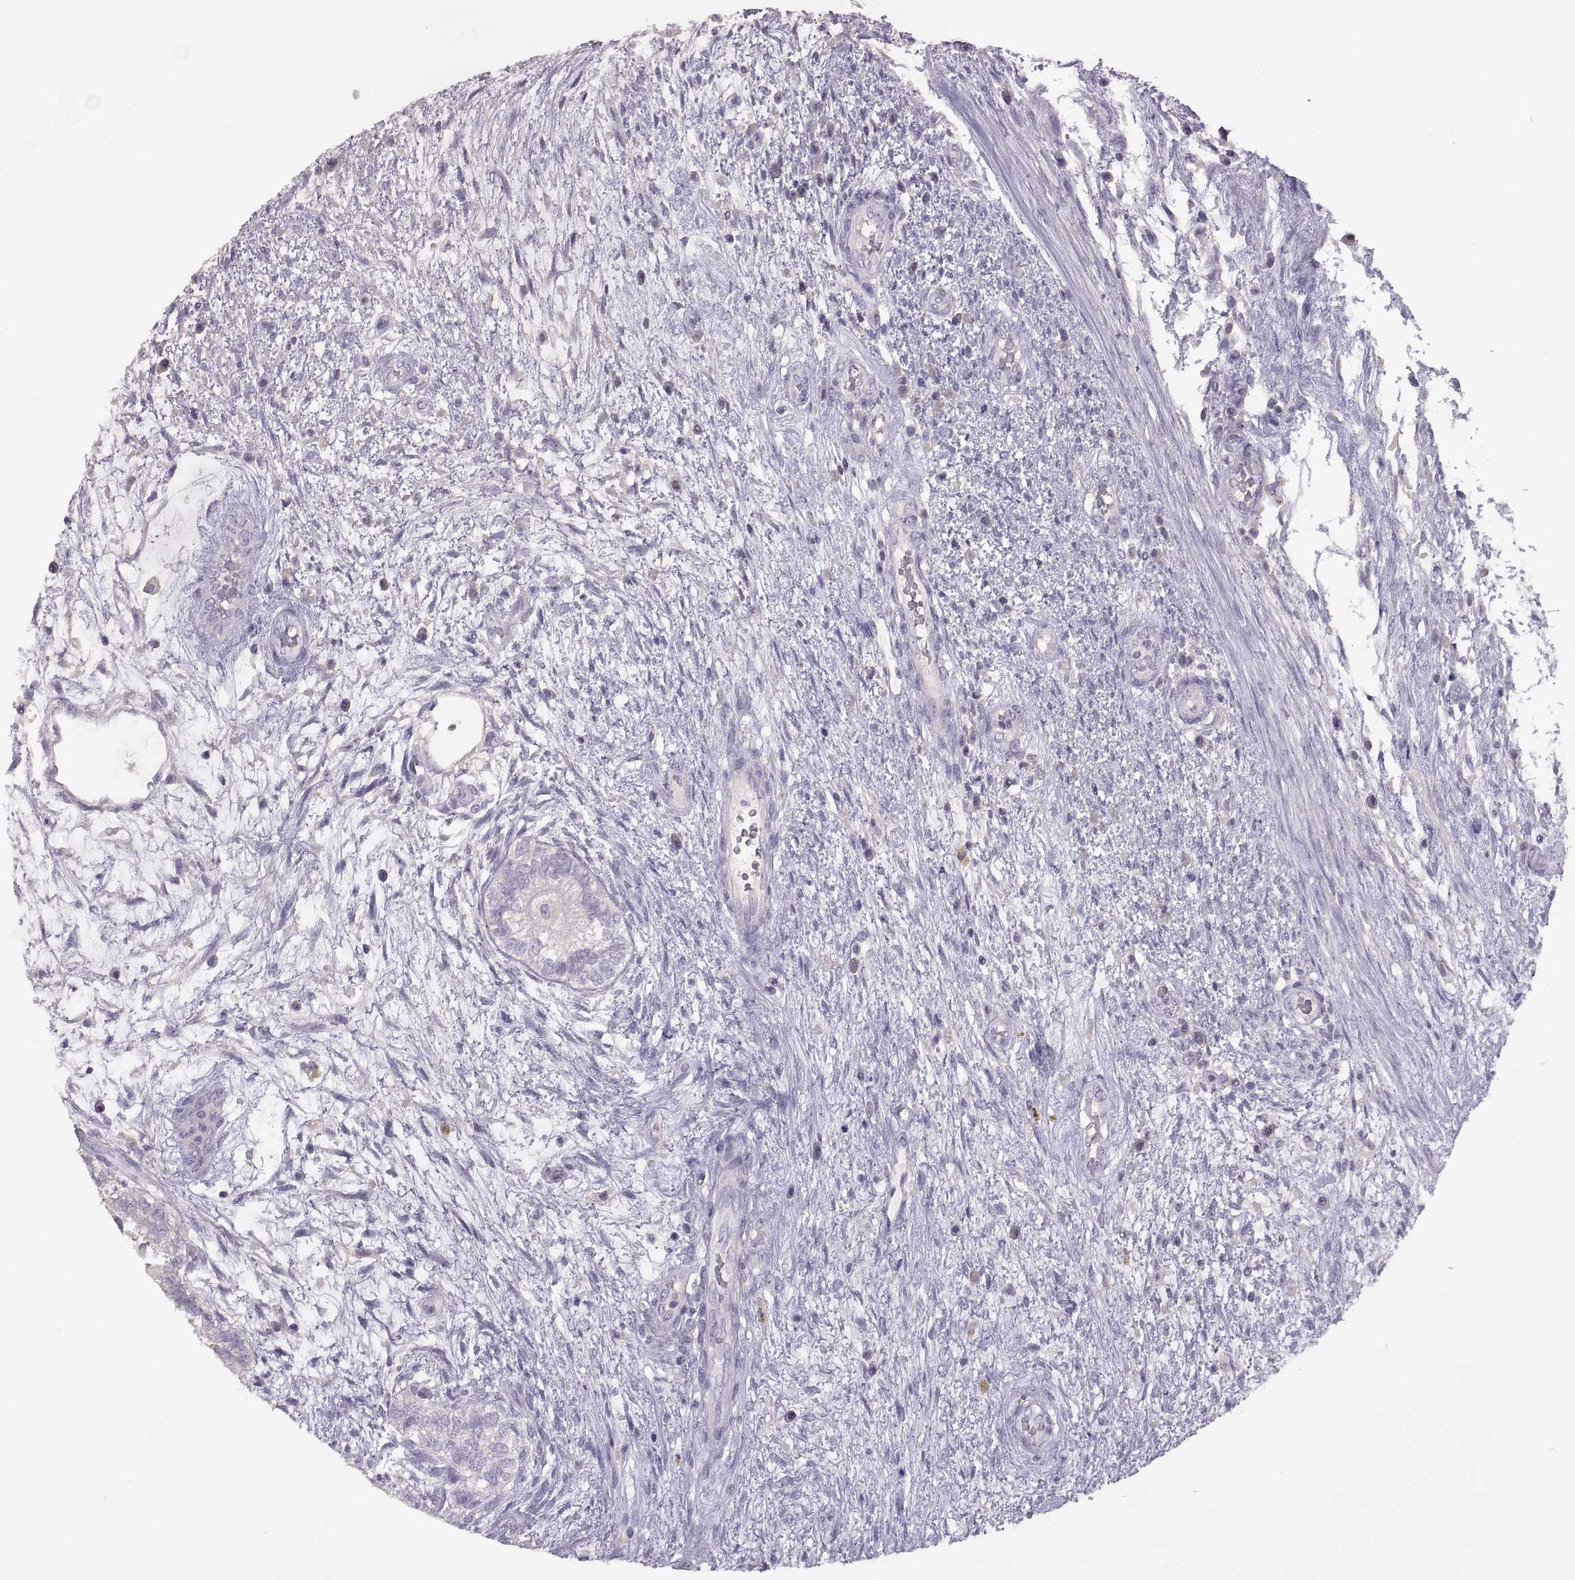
{"staining": {"intensity": "negative", "quantity": "none", "location": "none"}, "tissue": "testis cancer", "cell_type": "Tumor cells", "image_type": "cancer", "snomed": [{"axis": "morphology", "description": "Normal tissue, NOS"}, {"axis": "morphology", "description": "Carcinoma, Embryonal, NOS"}, {"axis": "topography", "description": "Testis"}, {"axis": "topography", "description": "Epididymis"}], "caption": "IHC of testis cancer (embryonal carcinoma) displays no staining in tumor cells.", "gene": "TBX19", "patient": {"sex": "male", "age": 32}}